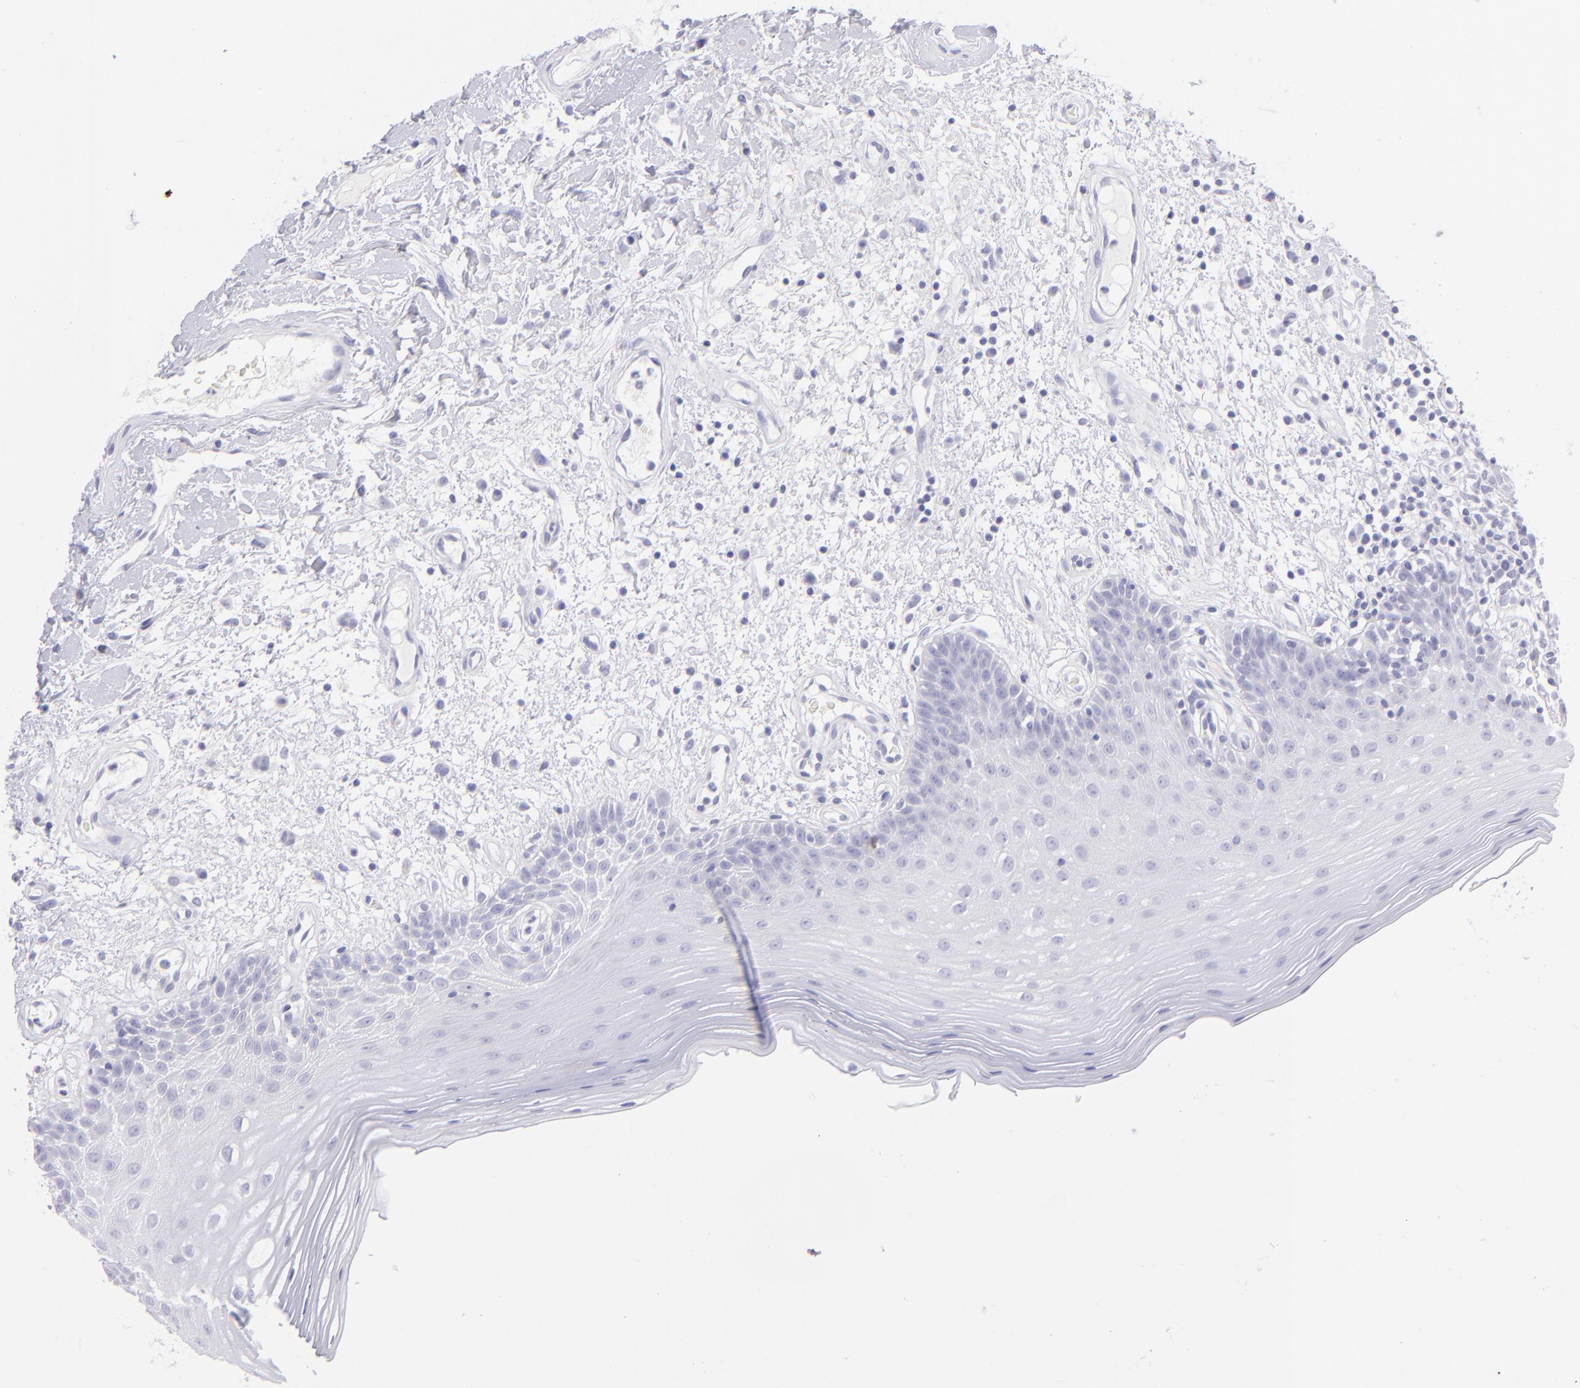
{"staining": {"intensity": "negative", "quantity": "none", "location": "none"}, "tissue": "oral mucosa", "cell_type": "Squamous epithelial cells", "image_type": "normal", "snomed": [{"axis": "morphology", "description": "Normal tissue, NOS"}, {"axis": "morphology", "description": "Squamous cell carcinoma, NOS"}, {"axis": "topography", "description": "Skeletal muscle"}, {"axis": "topography", "description": "Oral tissue"}, {"axis": "topography", "description": "Head-Neck"}], "caption": "Immunohistochemistry (IHC) image of benign oral mucosa: human oral mucosa stained with DAB (3,3'-diaminobenzidine) exhibits no significant protein positivity in squamous epithelial cells. (DAB (3,3'-diaminobenzidine) immunohistochemistry, high magnification).", "gene": "CD72", "patient": {"sex": "male", "age": 71}}